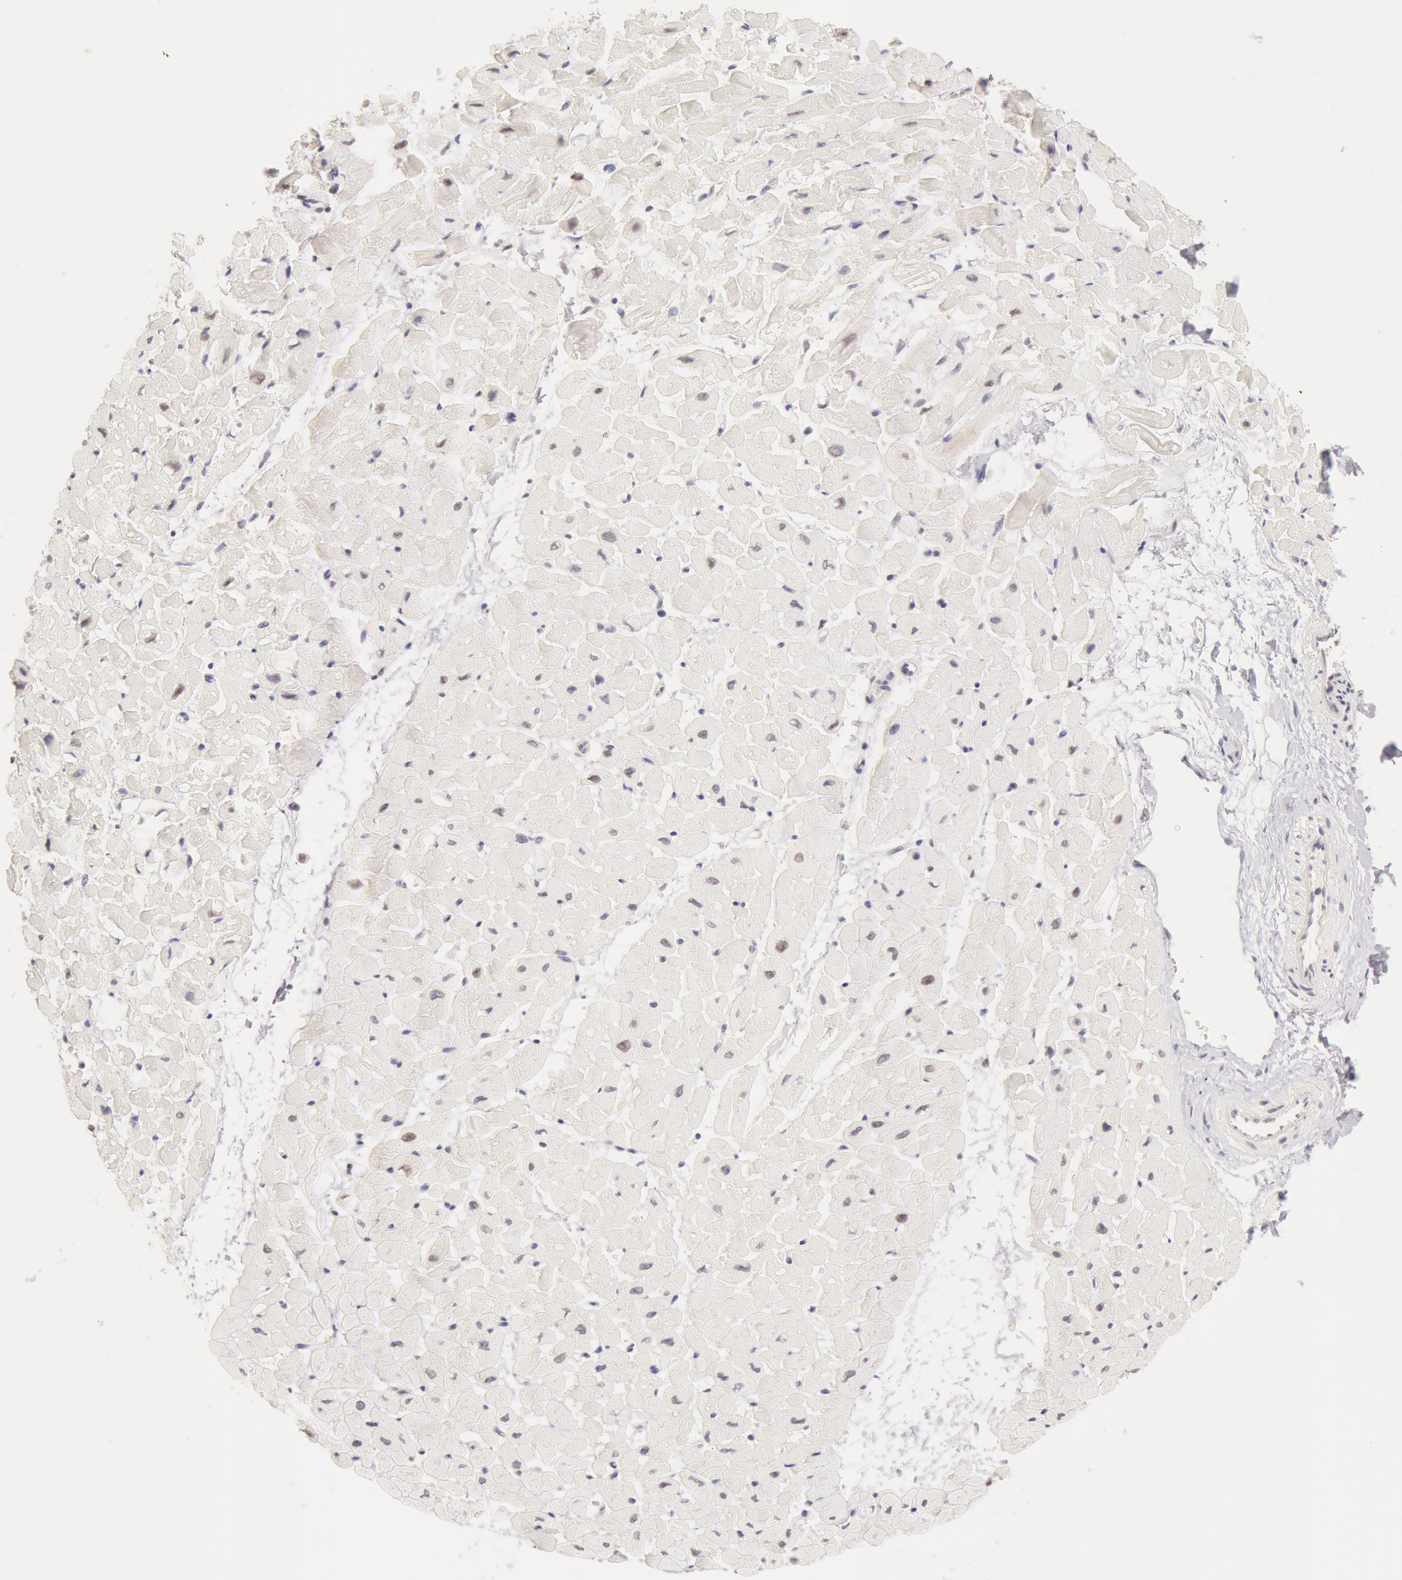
{"staining": {"intensity": "negative", "quantity": "none", "location": "none"}, "tissue": "heart muscle", "cell_type": "Cardiomyocytes", "image_type": "normal", "snomed": [{"axis": "morphology", "description": "Normal tissue, NOS"}, {"axis": "topography", "description": "Heart"}], "caption": "Histopathology image shows no significant protein staining in cardiomyocytes of unremarkable heart muscle.", "gene": "ZNF597", "patient": {"sex": "male", "age": 45}}